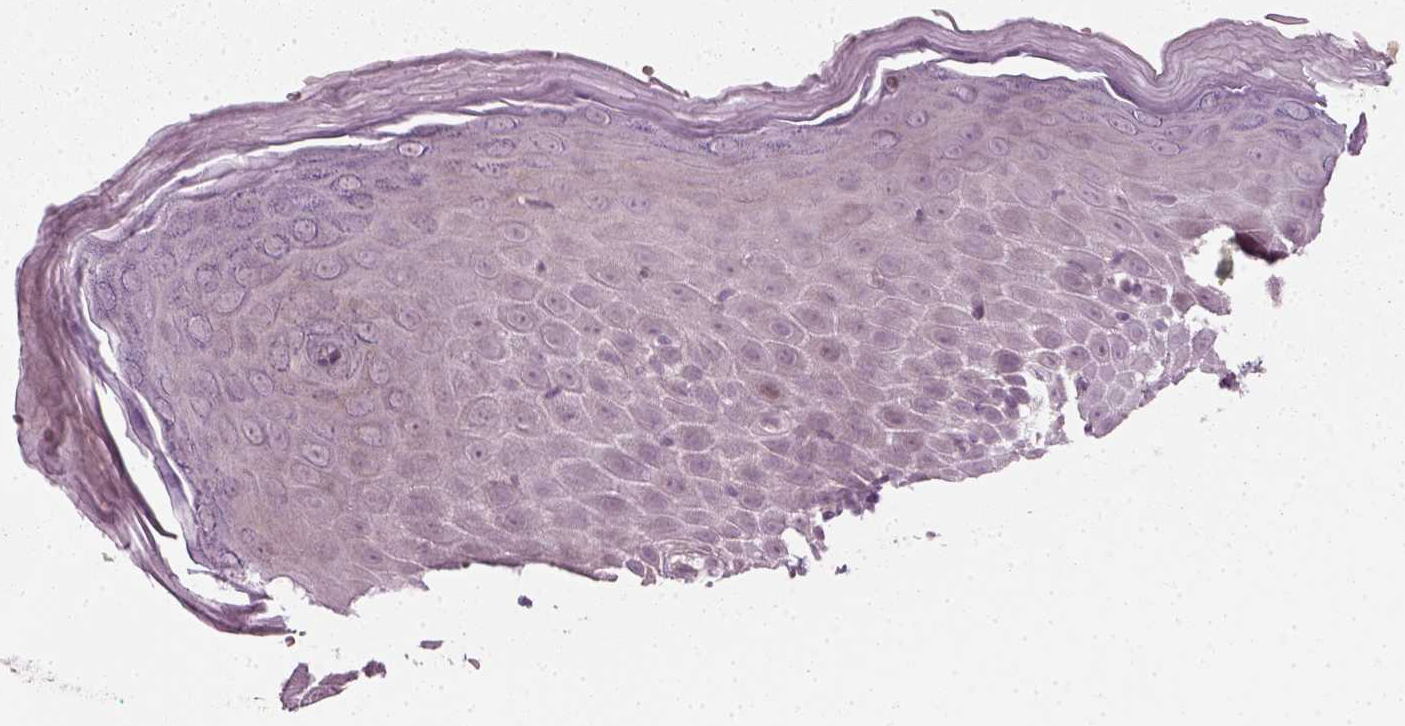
{"staining": {"intensity": "negative", "quantity": "none", "location": "none"}, "tissue": "skin", "cell_type": "Epidermal cells", "image_type": "normal", "snomed": [{"axis": "morphology", "description": "Normal tissue, NOS"}, {"axis": "topography", "description": "Vulva"}], "caption": "Histopathology image shows no protein expression in epidermal cells of normal skin. (DAB IHC with hematoxylin counter stain).", "gene": "MLIP", "patient": {"sex": "female", "age": 68}}